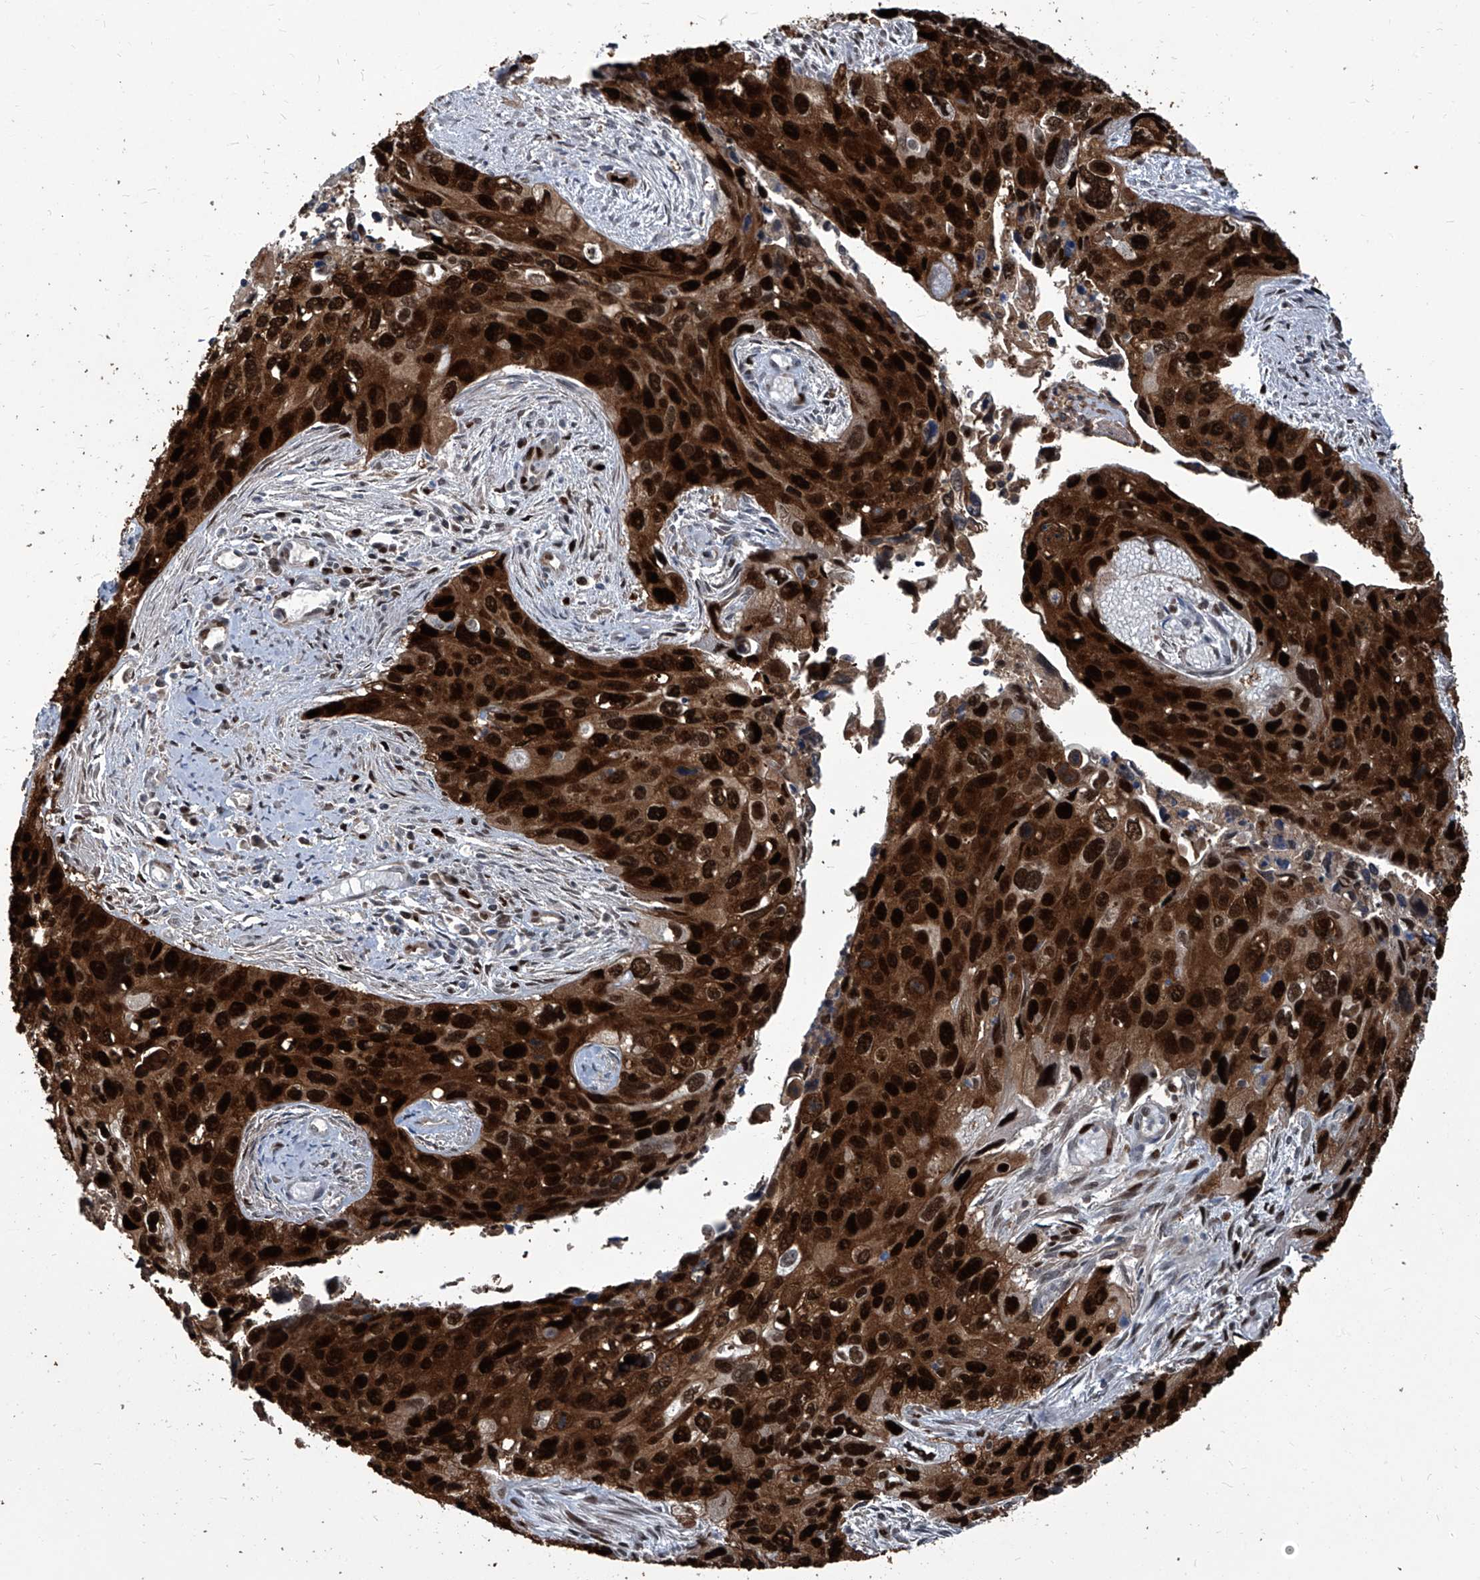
{"staining": {"intensity": "strong", "quantity": ">75%", "location": "cytoplasmic/membranous,nuclear"}, "tissue": "cervical cancer", "cell_type": "Tumor cells", "image_type": "cancer", "snomed": [{"axis": "morphology", "description": "Squamous cell carcinoma, NOS"}, {"axis": "topography", "description": "Cervix"}], "caption": "Immunohistochemical staining of human cervical cancer shows high levels of strong cytoplasmic/membranous and nuclear positivity in about >75% of tumor cells.", "gene": "PCNA", "patient": {"sex": "female", "age": 55}}